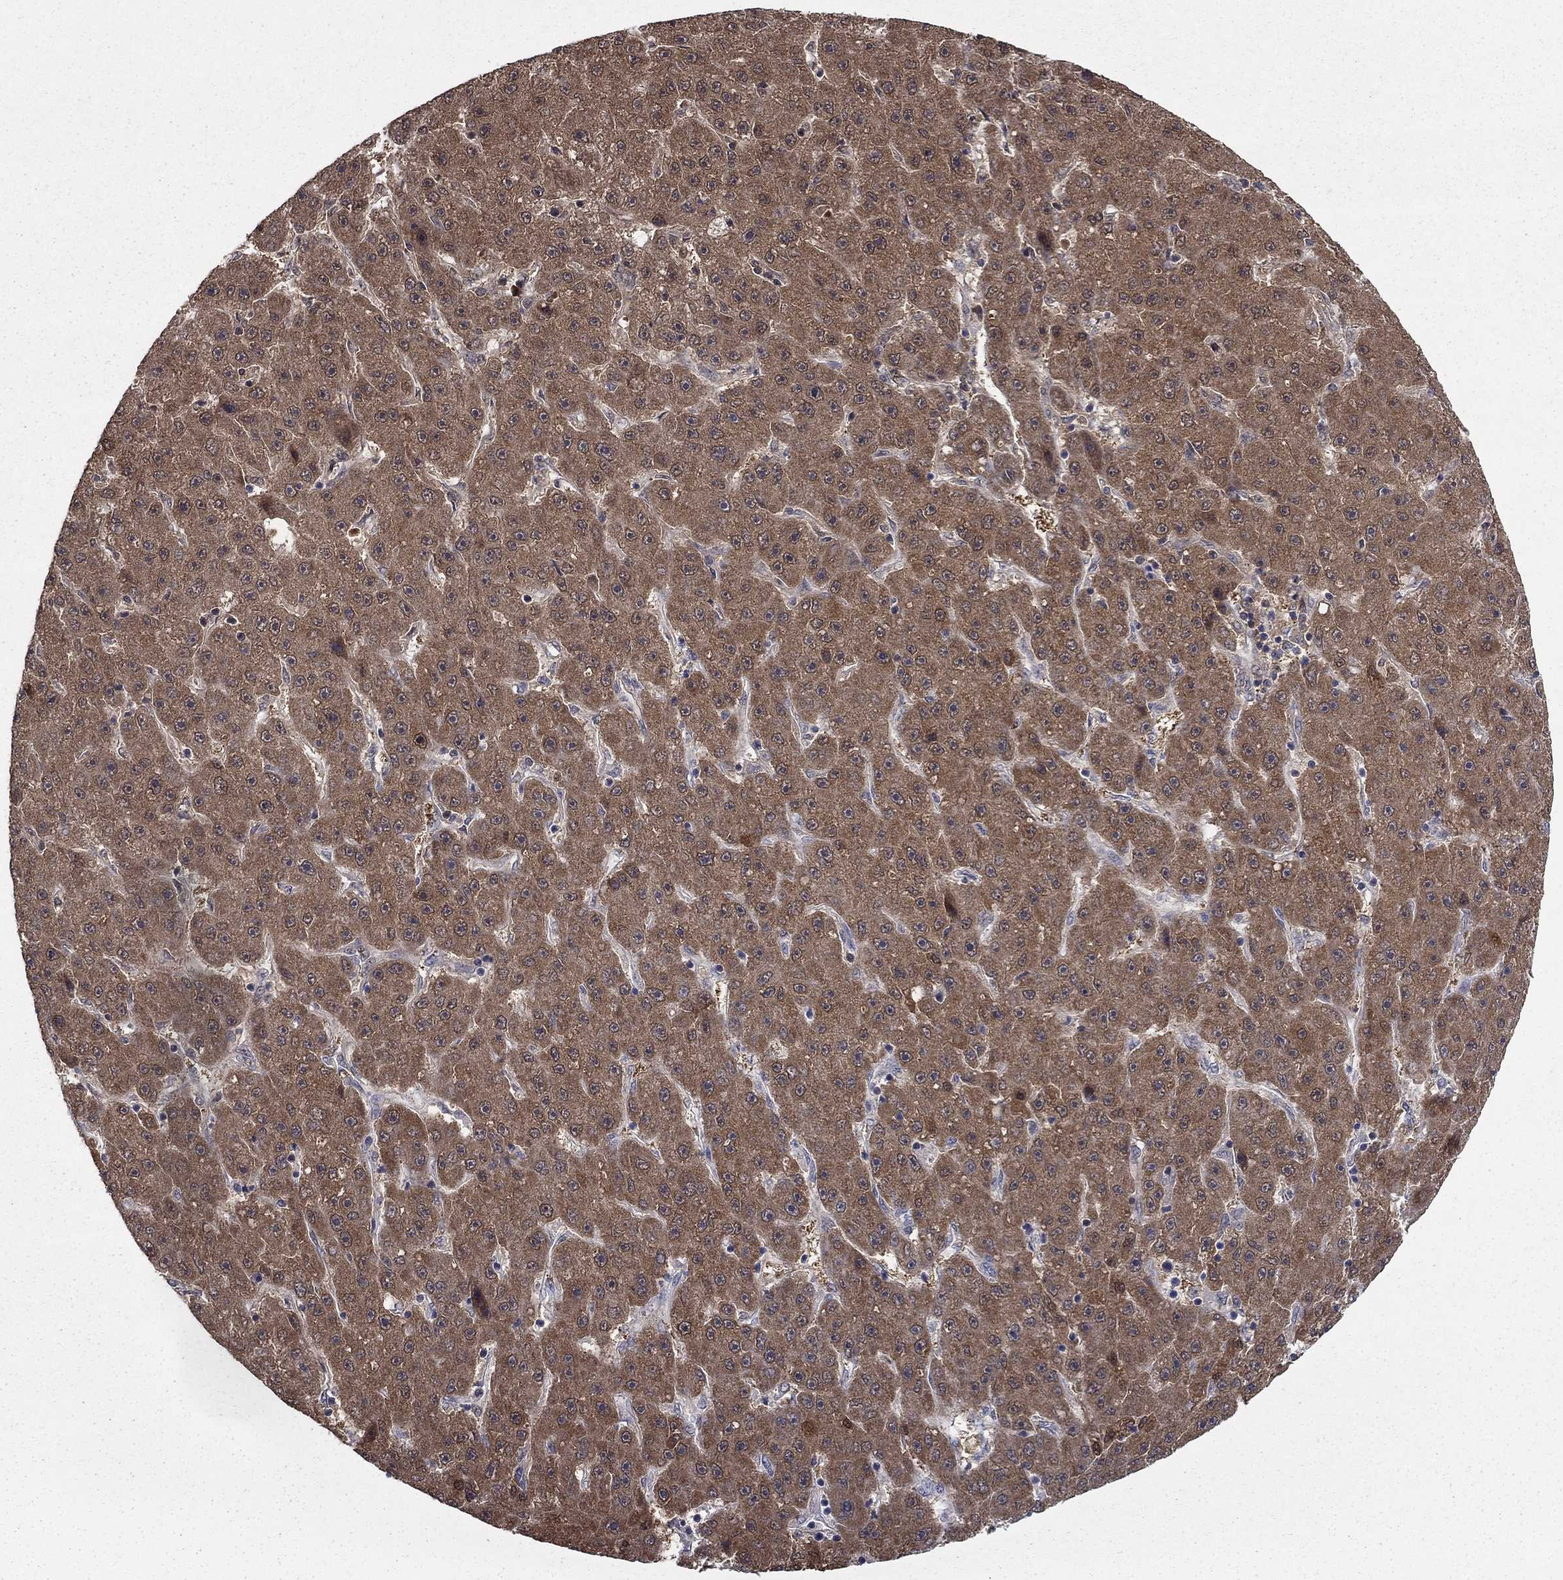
{"staining": {"intensity": "moderate", "quantity": "25%-75%", "location": "cytoplasmic/membranous"}, "tissue": "liver cancer", "cell_type": "Tumor cells", "image_type": "cancer", "snomed": [{"axis": "morphology", "description": "Carcinoma, Hepatocellular, NOS"}, {"axis": "topography", "description": "Liver"}], "caption": "Liver cancer (hepatocellular carcinoma) stained with immunohistochemistry displays moderate cytoplasmic/membranous staining in approximately 25%-75% of tumor cells.", "gene": "NIT2", "patient": {"sex": "male", "age": 67}}